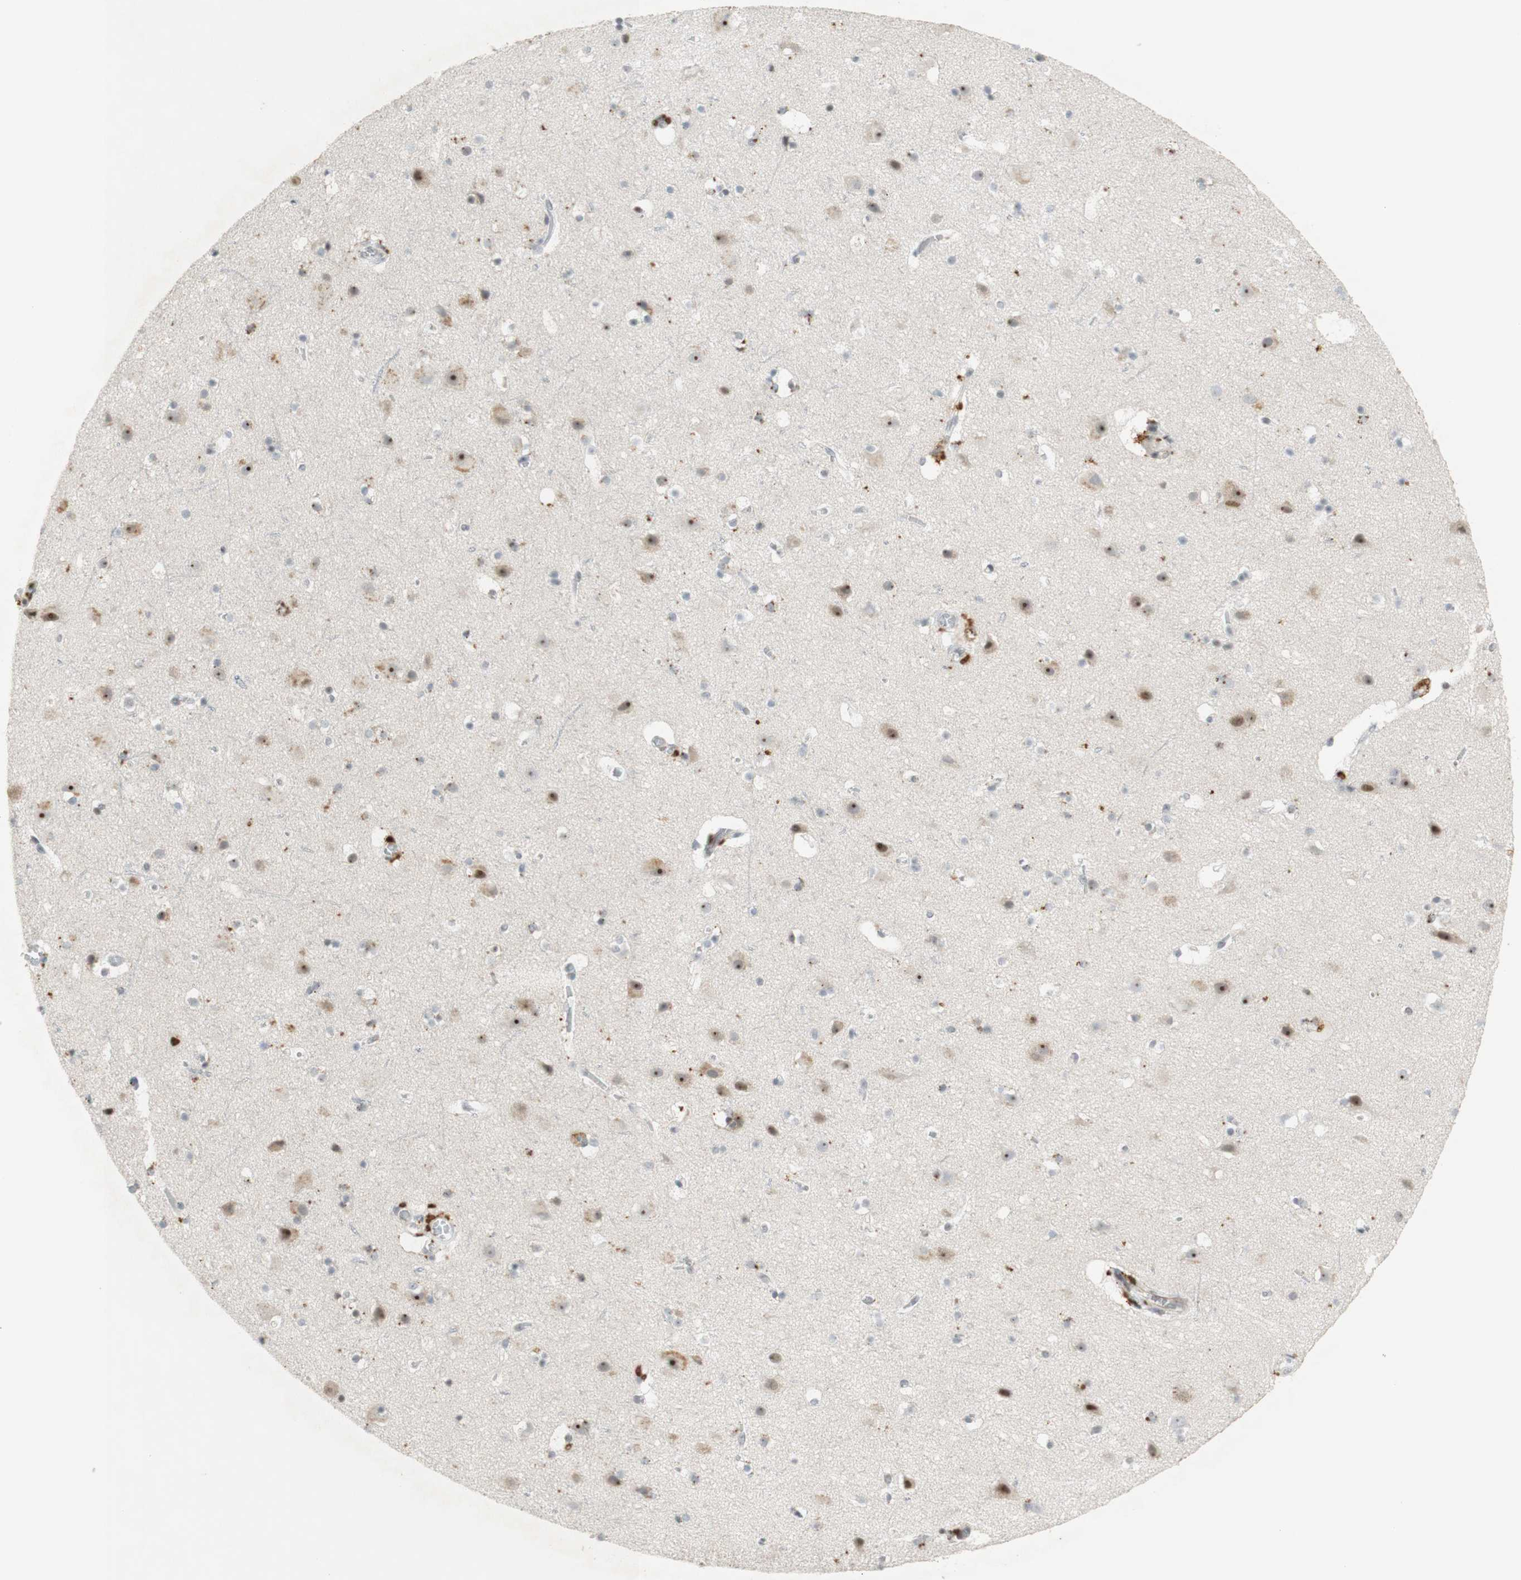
{"staining": {"intensity": "negative", "quantity": "none", "location": "none"}, "tissue": "cerebral cortex", "cell_type": "Endothelial cells", "image_type": "normal", "snomed": [{"axis": "morphology", "description": "Normal tissue, NOS"}, {"axis": "topography", "description": "Cerebral cortex"}], "caption": "Immunohistochemistry micrograph of normal cerebral cortex stained for a protein (brown), which shows no expression in endothelial cells.", "gene": "IRF1", "patient": {"sex": "male", "age": 45}}